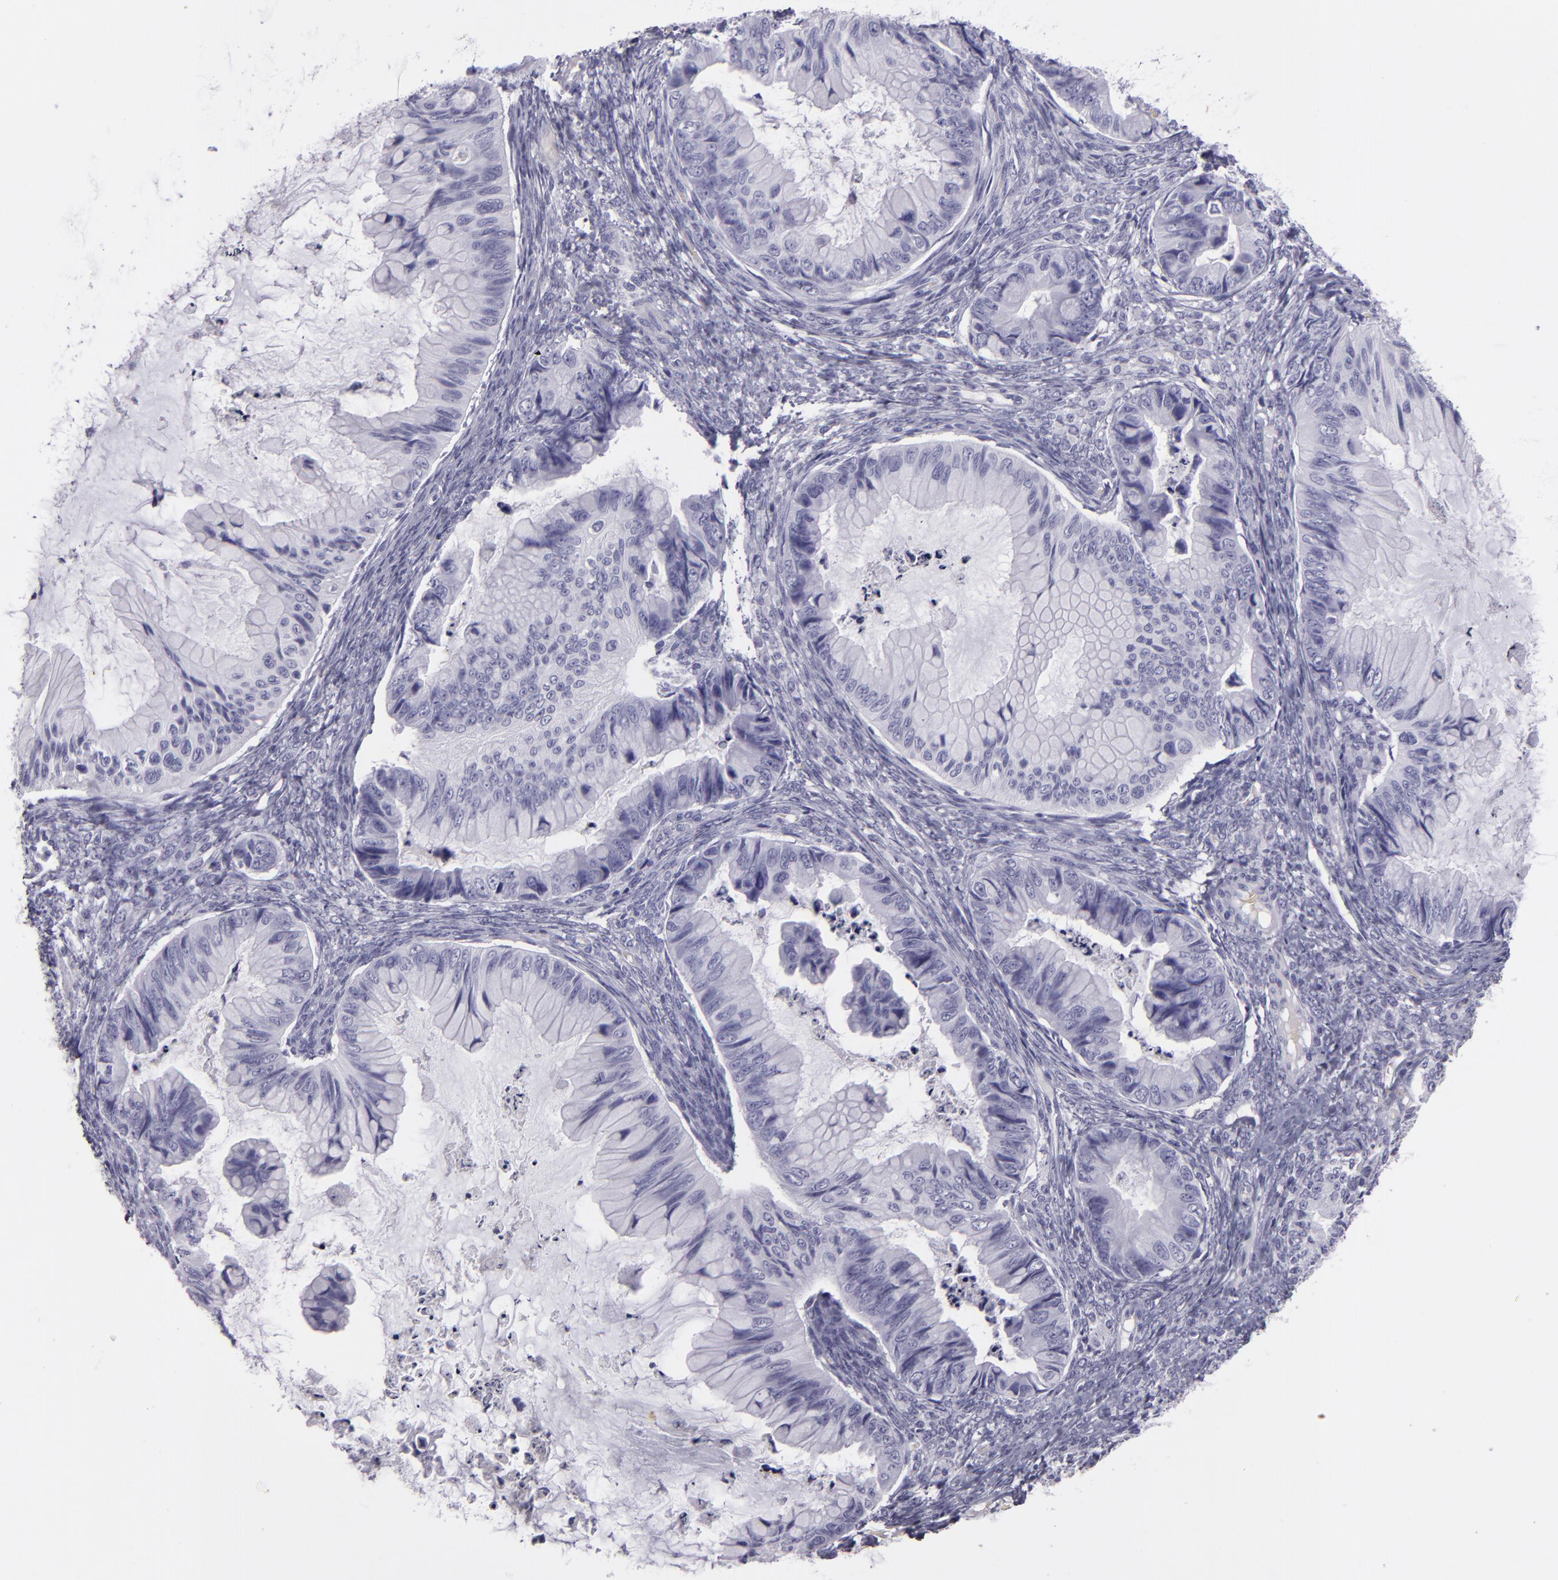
{"staining": {"intensity": "negative", "quantity": "none", "location": "none"}, "tissue": "ovarian cancer", "cell_type": "Tumor cells", "image_type": "cancer", "snomed": [{"axis": "morphology", "description": "Cystadenocarcinoma, mucinous, NOS"}, {"axis": "topography", "description": "Ovary"}], "caption": "Ovarian mucinous cystadenocarcinoma was stained to show a protein in brown. There is no significant staining in tumor cells.", "gene": "CR2", "patient": {"sex": "female", "age": 36}}